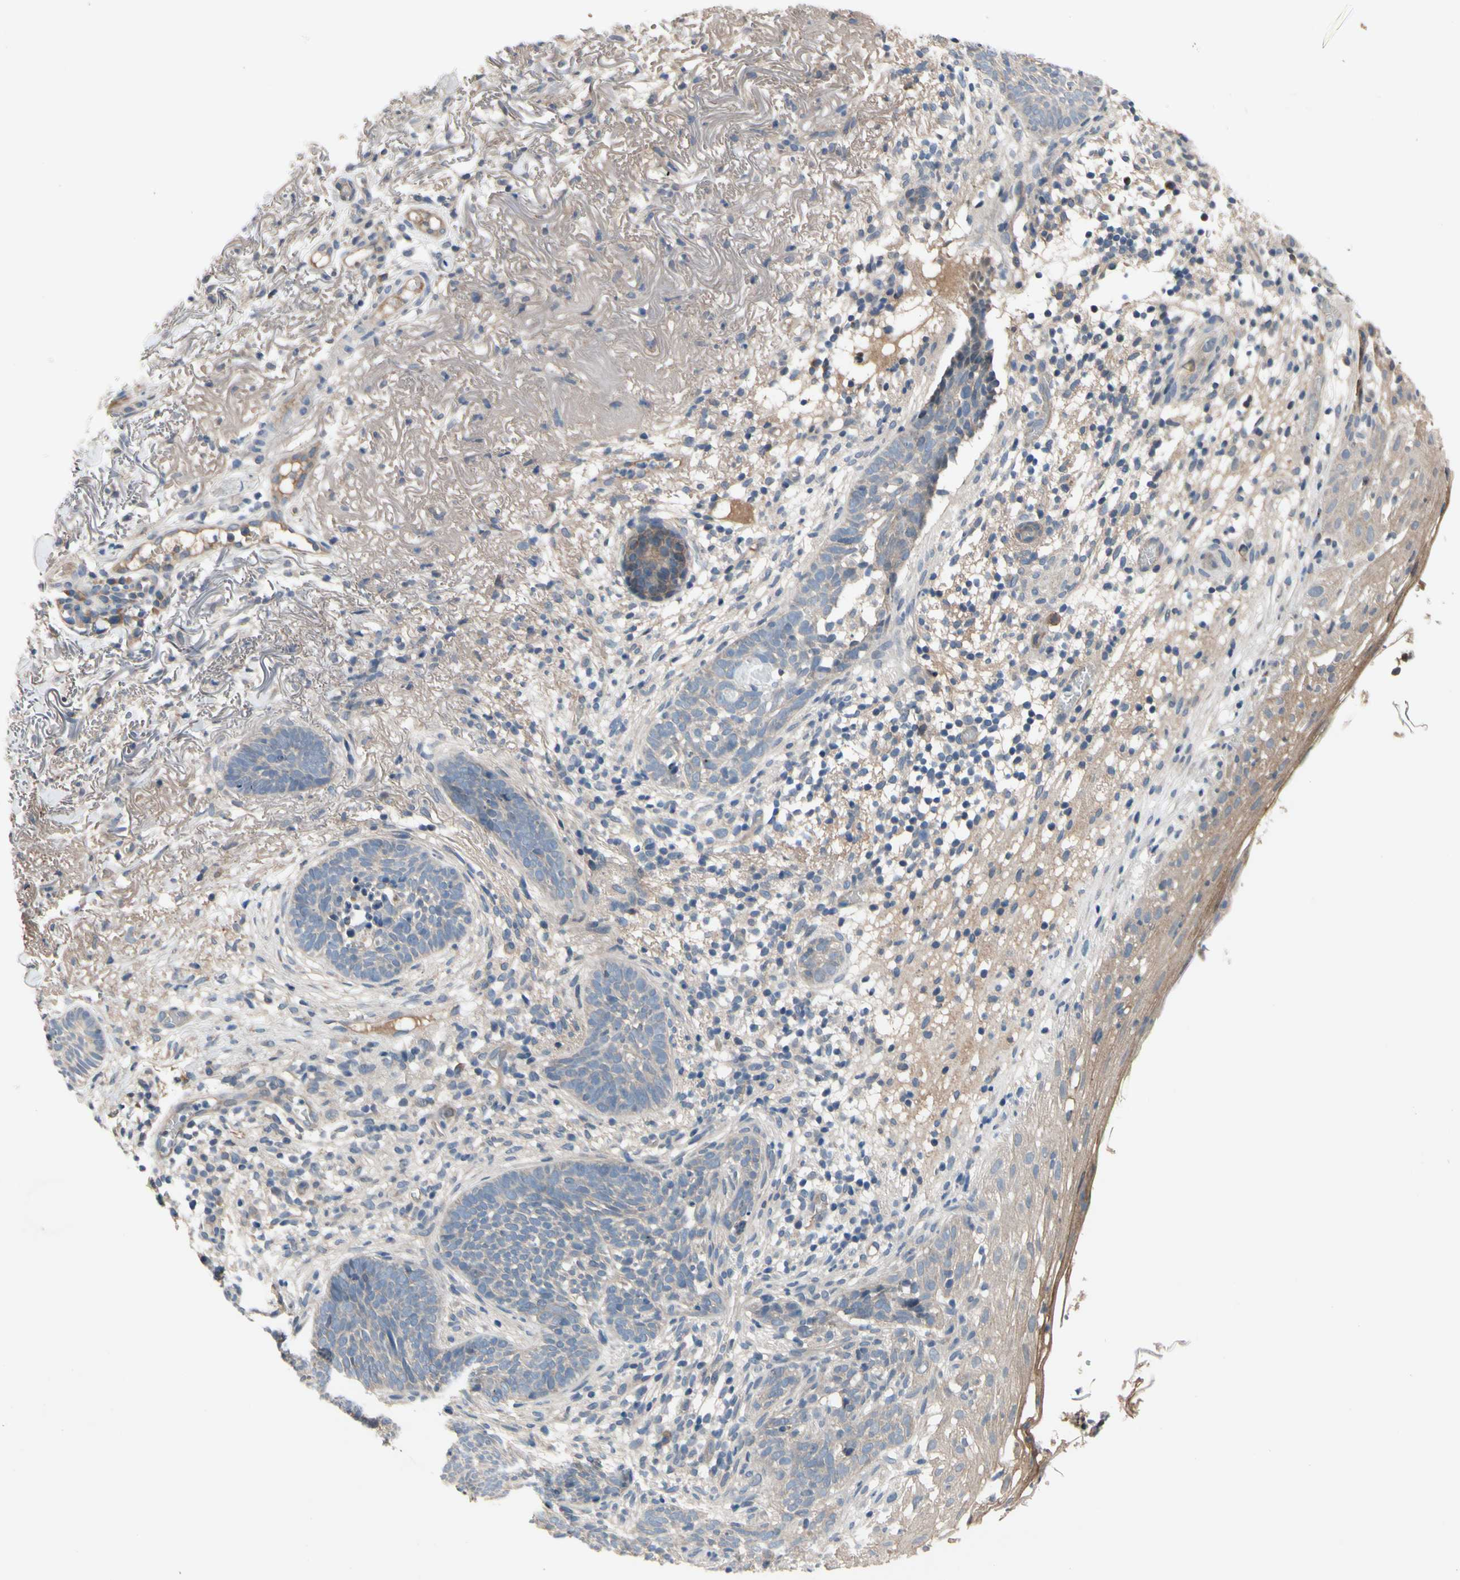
{"staining": {"intensity": "weak", "quantity": "<25%", "location": "cytoplasmic/membranous"}, "tissue": "skin cancer", "cell_type": "Tumor cells", "image_type": "cancer", "snomed": [{"axis": "morphology", "description": "Basal cell carcinoma"}, {"axis": "topography", "description": "Skin"}], "caption": "Human basal cell carcinoma (skin) stained for a protein using immunohistochemistry (IHC) displays no staining in tumor cells.", "gene": "ICAM5", "patient": {"sex": "female", "age": 70}}